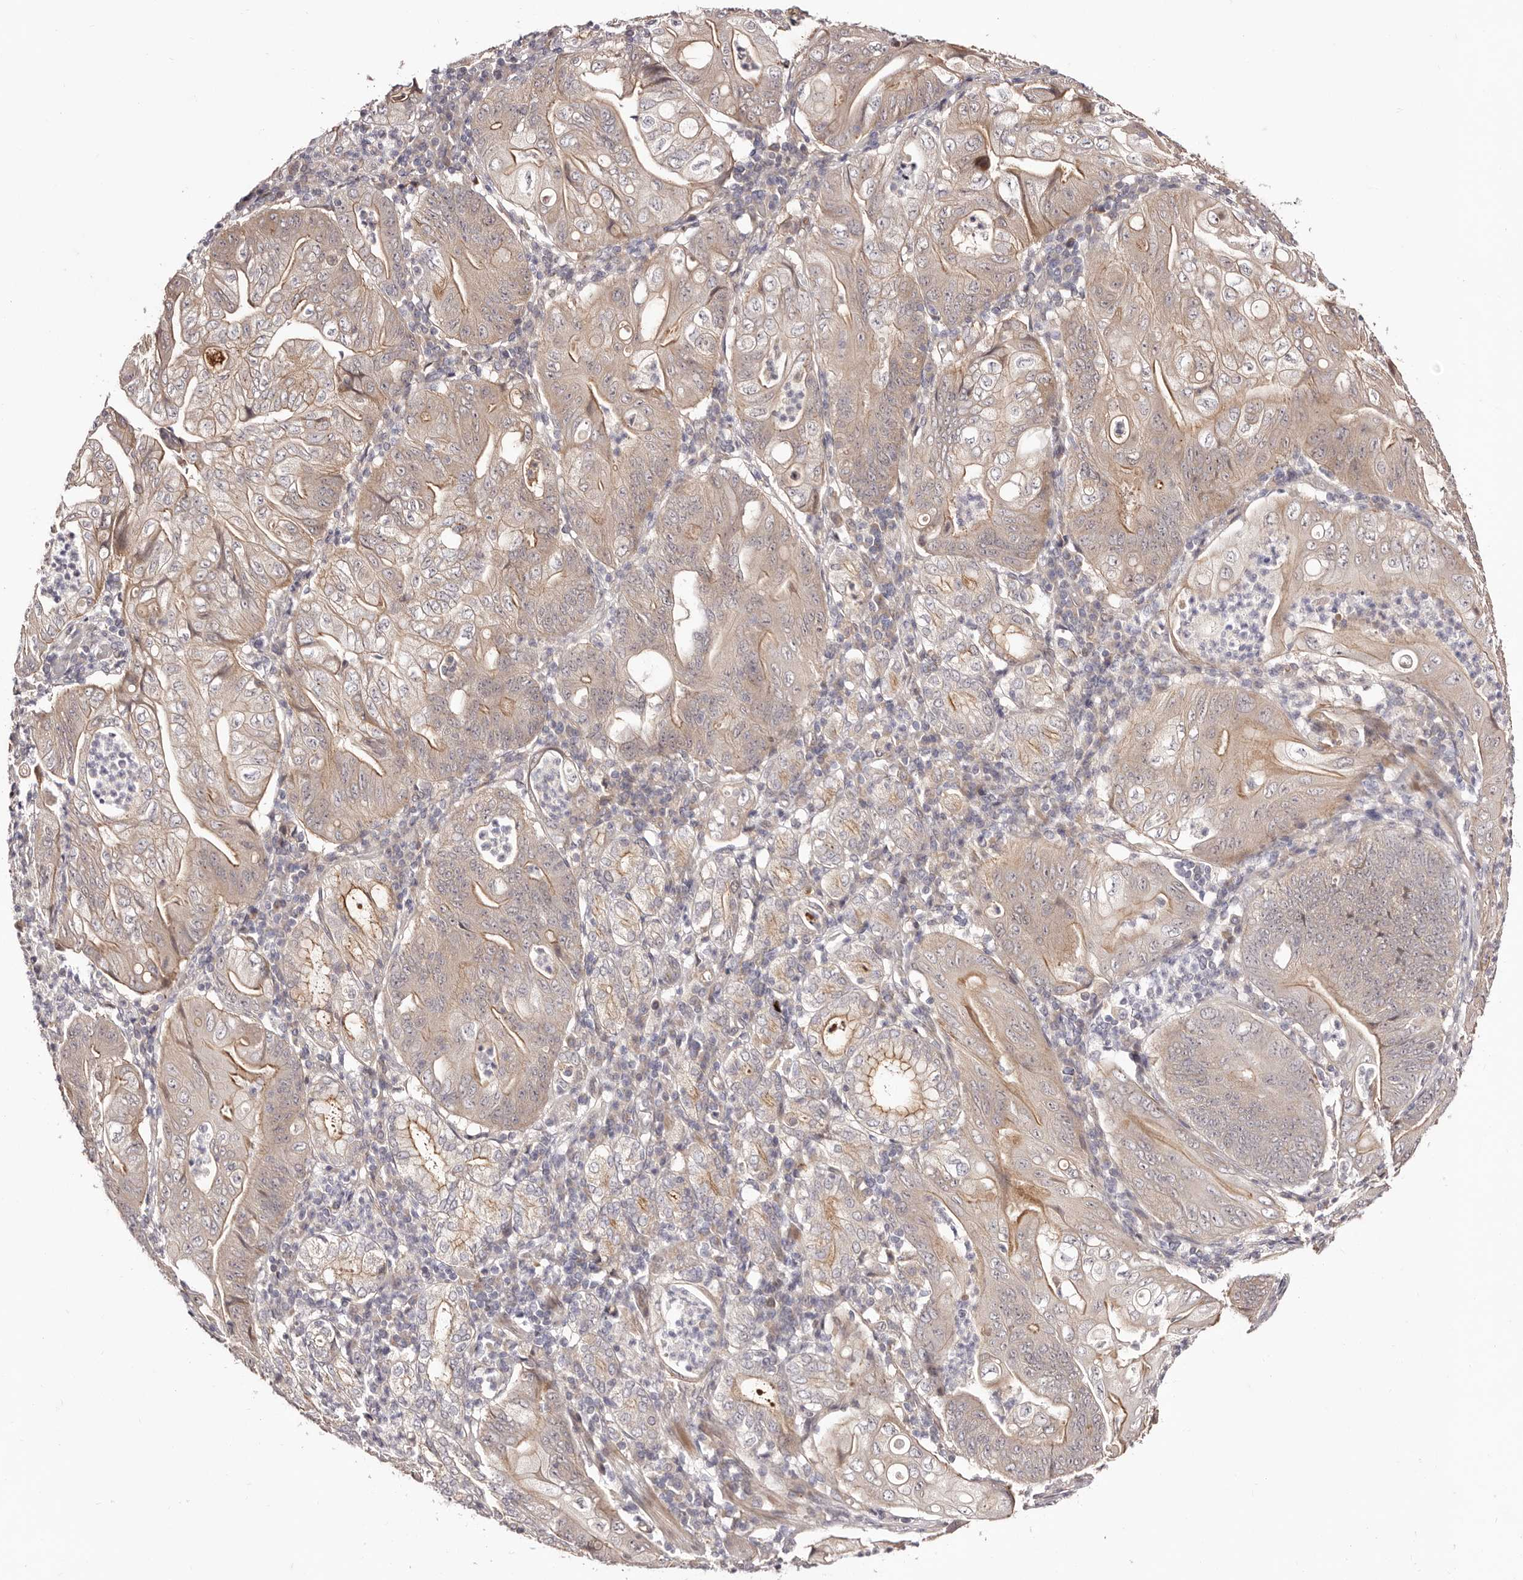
{"staining": {"intensity": "weak", "quantity": ">75%", "location": "cytoplasmic/membranous"}, "tissue": "stomach cancer", "cell_type": "Tumor cells", "image_type": "cancer", "snomed": [{"axis": "morphology", "description": "Adenocarcinoma, NOS"}, {"axis": "topography", "description": "Stomach"}], "caption": "Tumor cells exhibit low levels of weak cytoplasmic/membranous staining in about >75% of cells in adenocarcinoma (stomach).", "gene": "EGR3", "patient": {"sex": "female", "age": 73}}